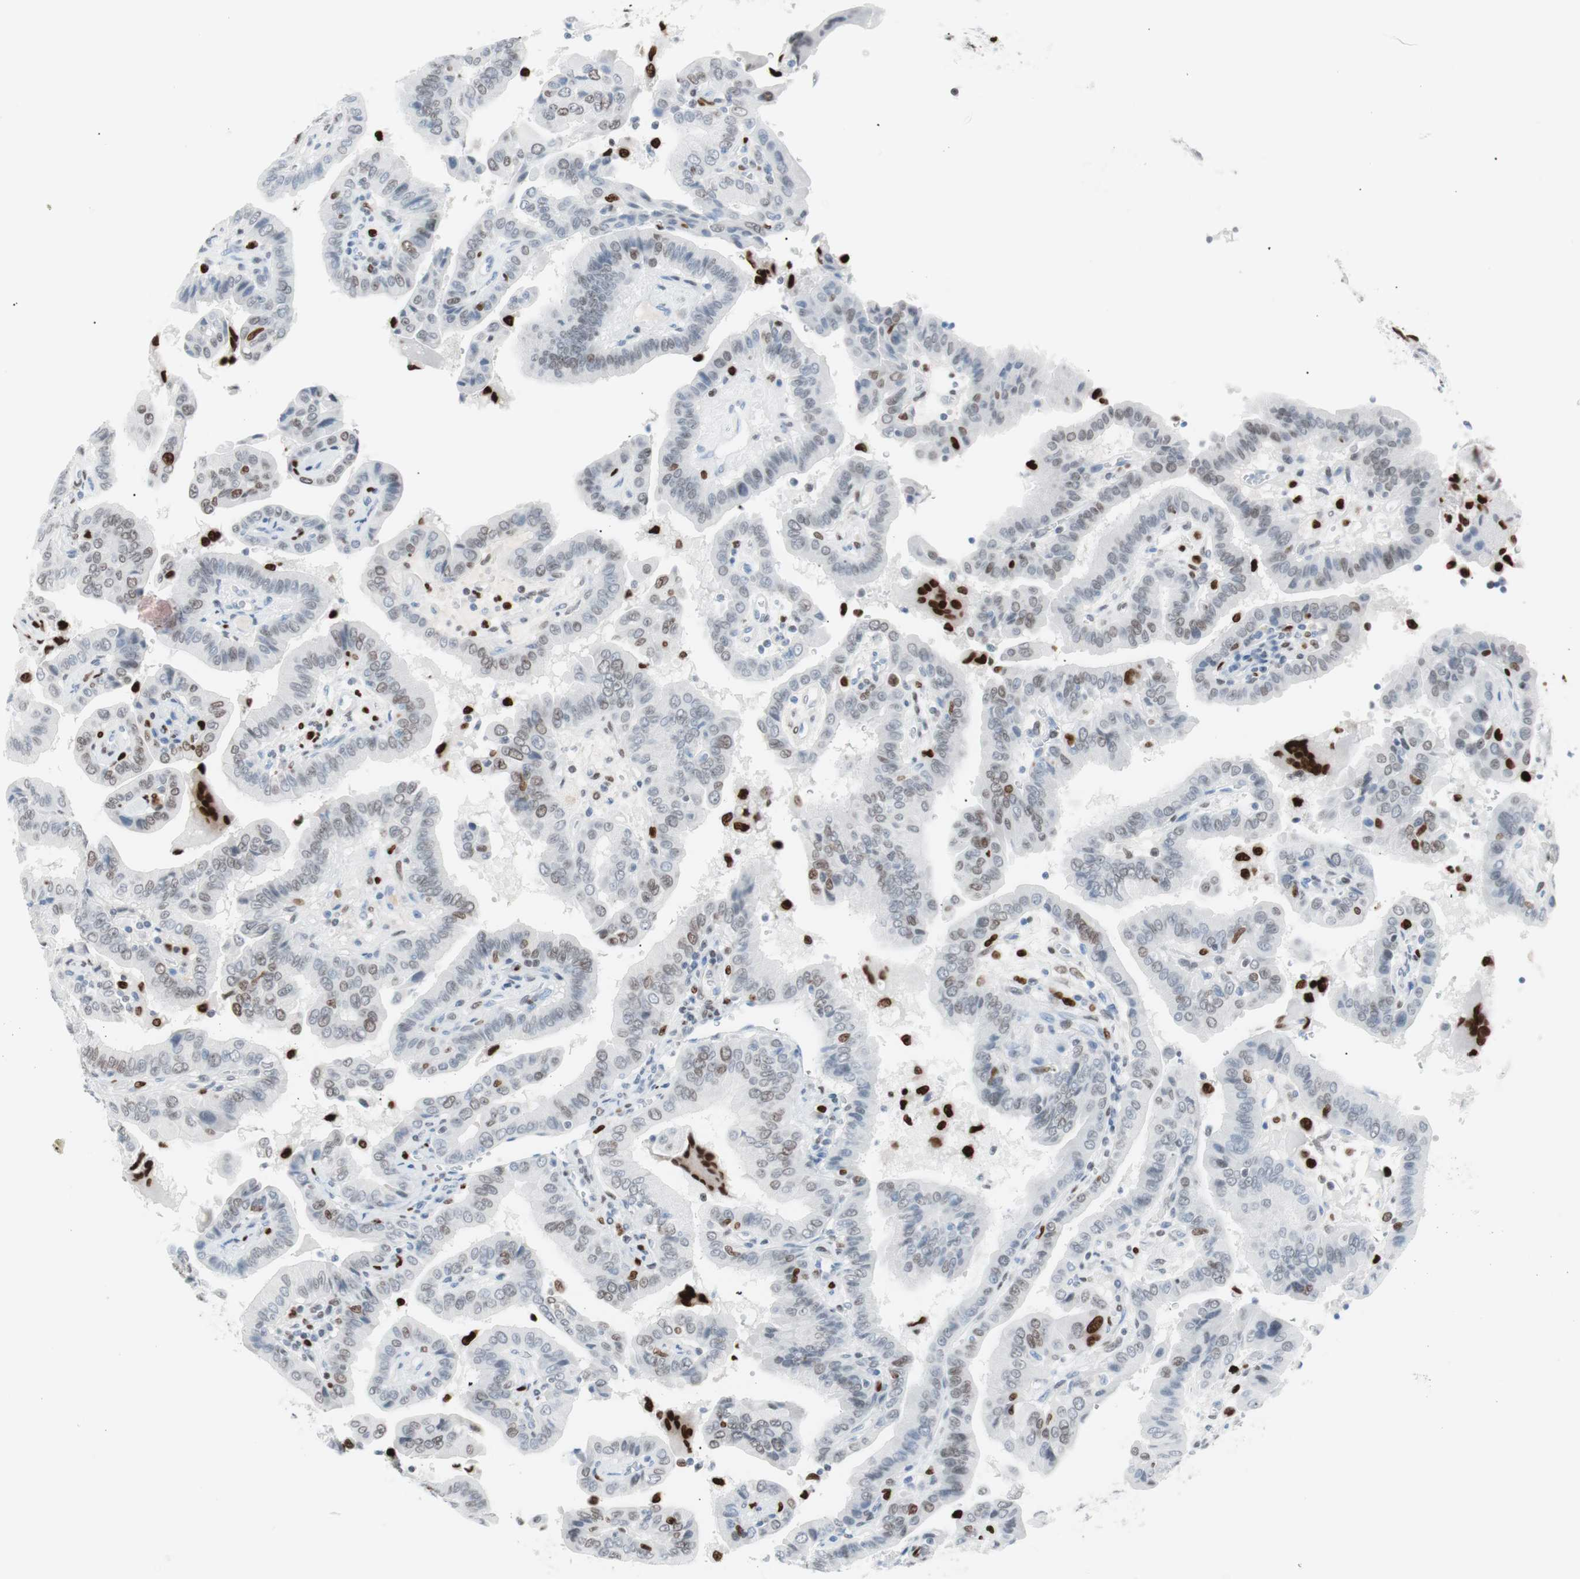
{"staining": {"intensity": "weak", "quantity": "<25%", "location": "nuclear"}, "tissue": "thyroid cancer", "cell_type": "Tumor cells", "image_type": "cancer", "snomed": [{"axis": "morphology", "description": "Papillary adenocarcinoma, NOS"}, {"axis": "topography", "description": "Thyroid gland"}], "caption": "Tumor cells are negative for protein expression in human thyroid papillary adenocarcinoma. (Brightfield microscopy of DAB (3,3'-diaminobenzidine) IHC at high magnification).", "gene": "CEBPB", "patient": {"sex": "male", "age": 33}}